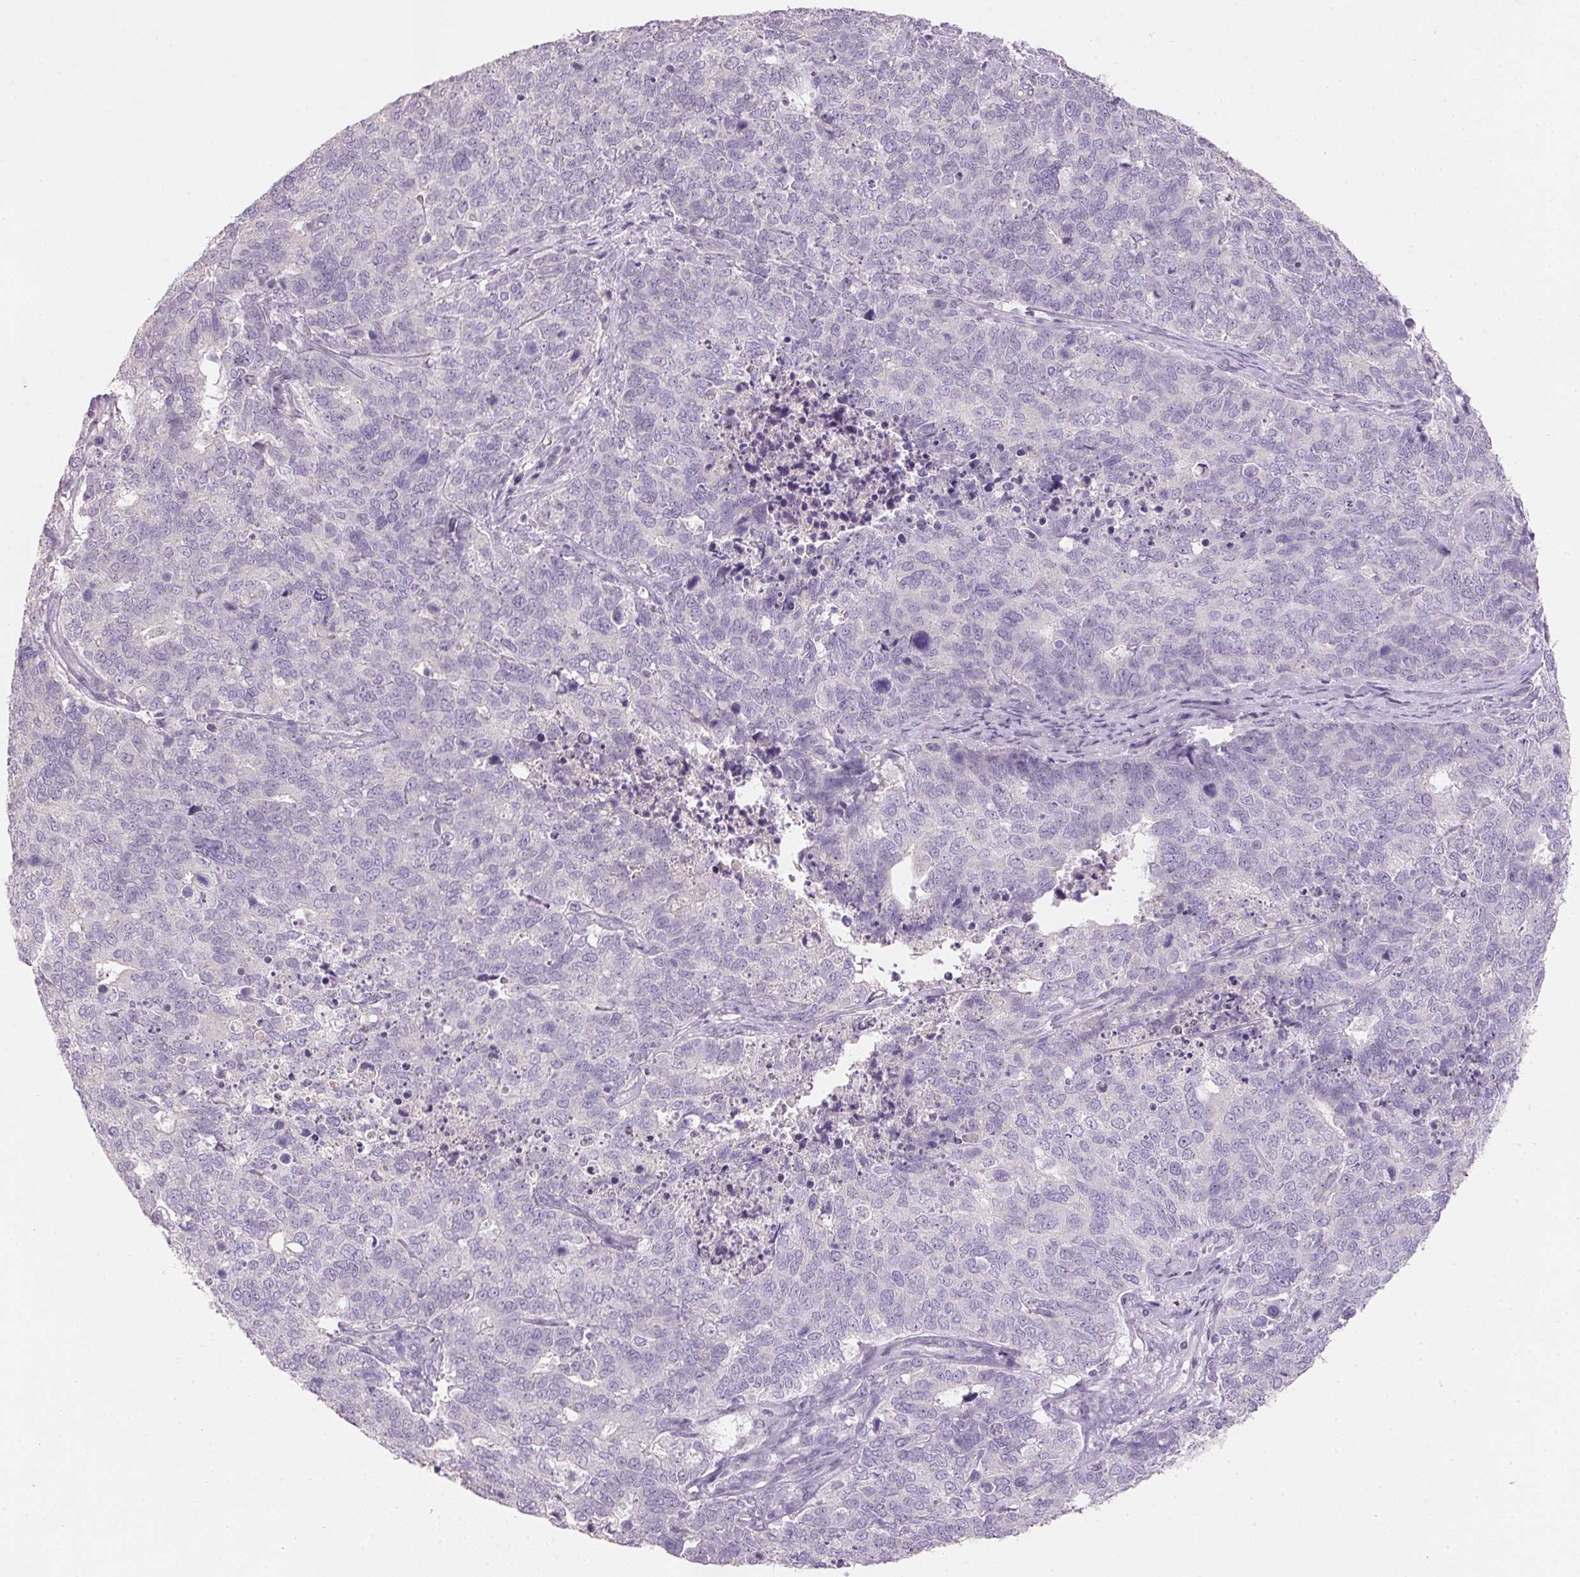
{"staining": {"intensity": "negative", "quantity": "none", "location": "none"}, "tissue": "cervical cancer", "cell_type": "Tumor cells", "image_type": "cancer", "snomed": [{"axis": "morphology", "description": "Adenocarcinoma, NOS"}, {"axis": "topography", "description": "Cervix"}], "caption": "The micrograph shows no staining of tumor cells in cervical cancer (adenocarcinoma).", "gene": "HSD17B1", "patient": {"sex": "female", "age": 63}}